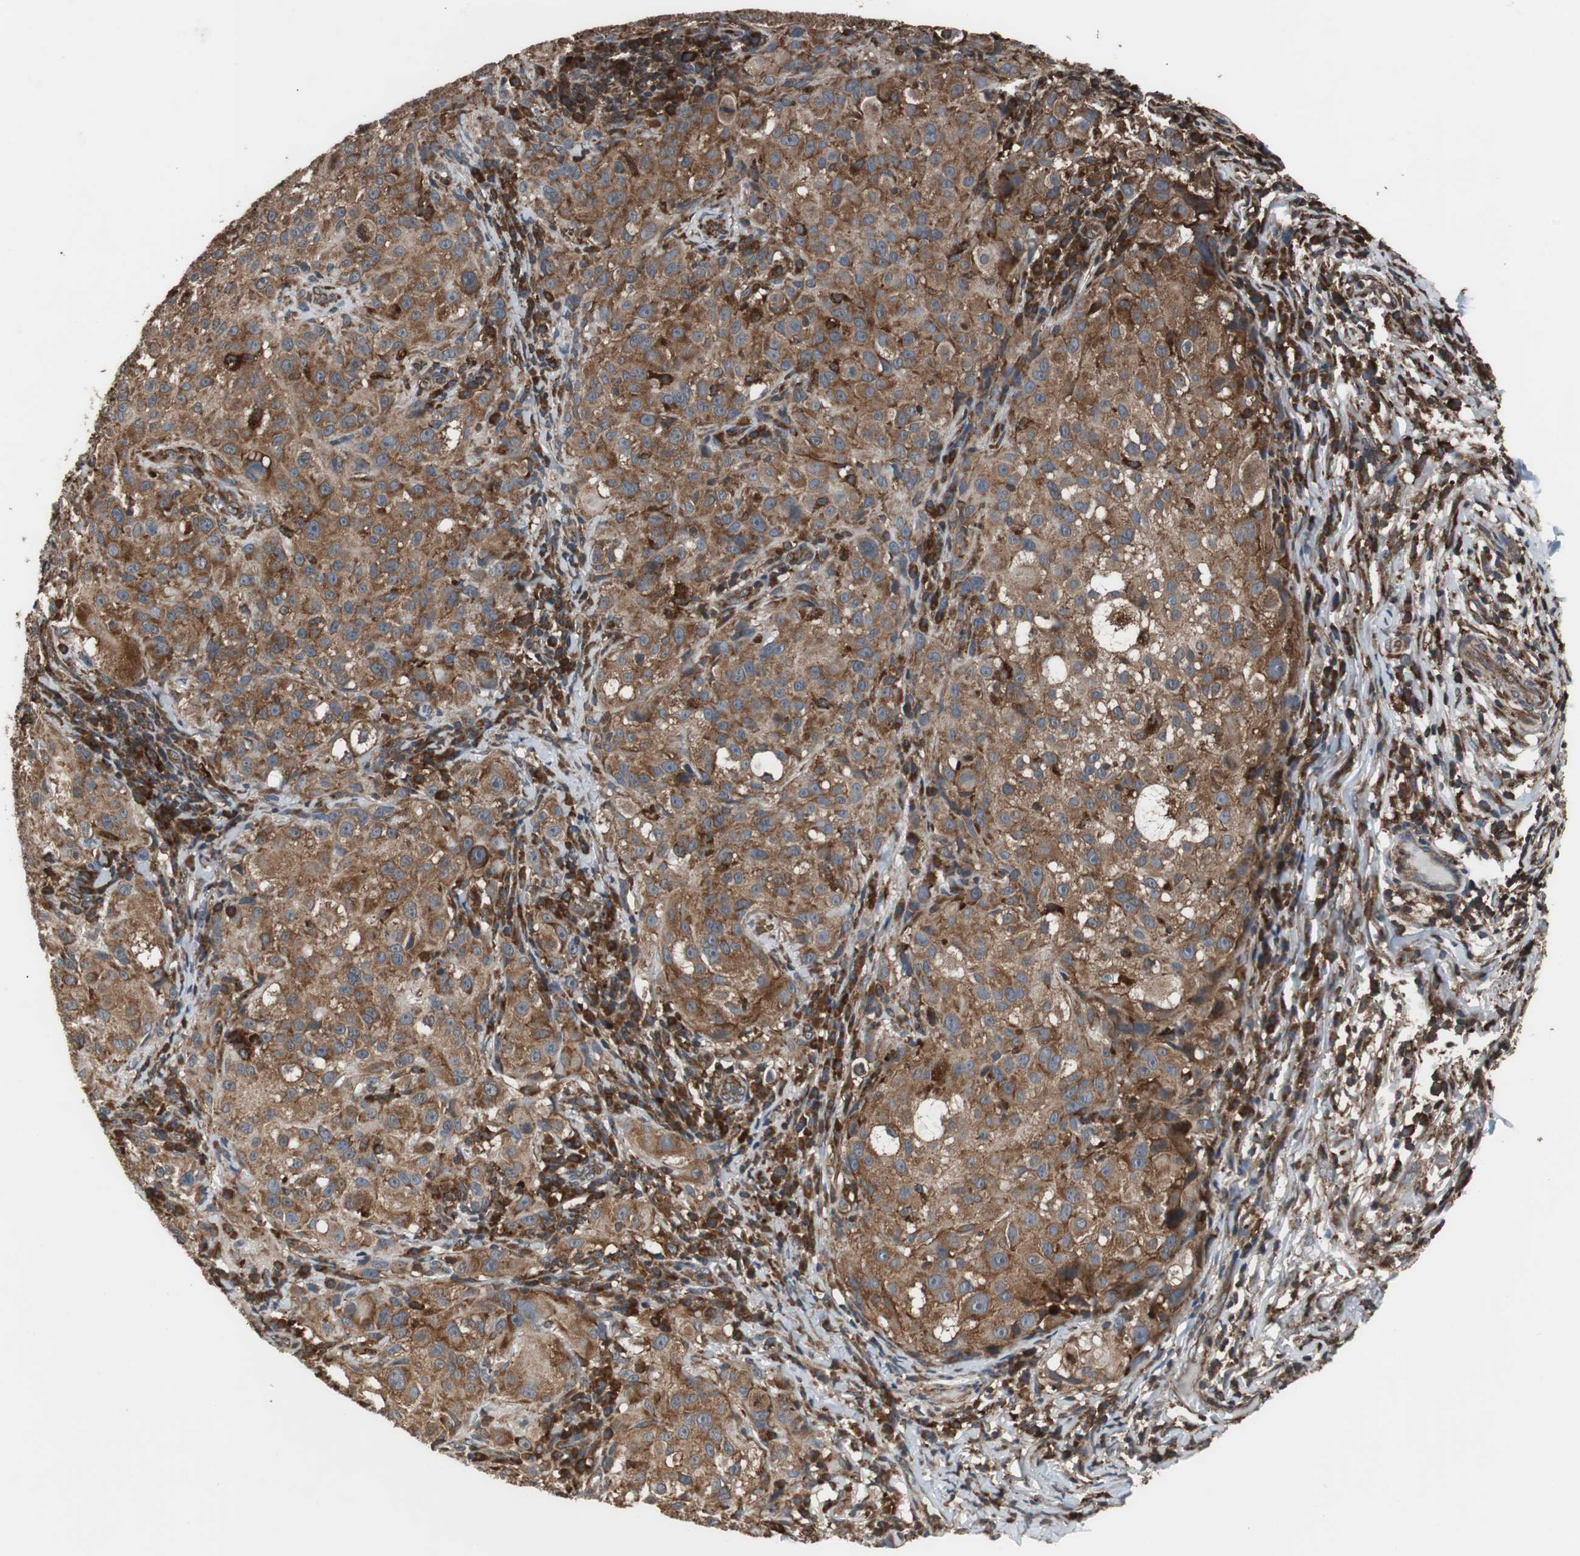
{"staining": {"intensity": "strong", "quantity": ">75%", "location": "cytoplasmic/membranous"}, "tissue": "melanoma", "cell_type": "Tumor cells", "image_type": "cancer", "snomed": [{"axis": "morphology", "description": "Necrosis, NOS"}, {"axis": "morphology", "description": "Malignant melanoma, NOS"}, {"axis": "topography", "description": "Skin"}], "caption": "A brown stain labels strong cytoplasmic/membranous expression of a protein in melanoma tumor cells.", "gene": "USP10", "patient": {"sex": "female", "age": 87}}